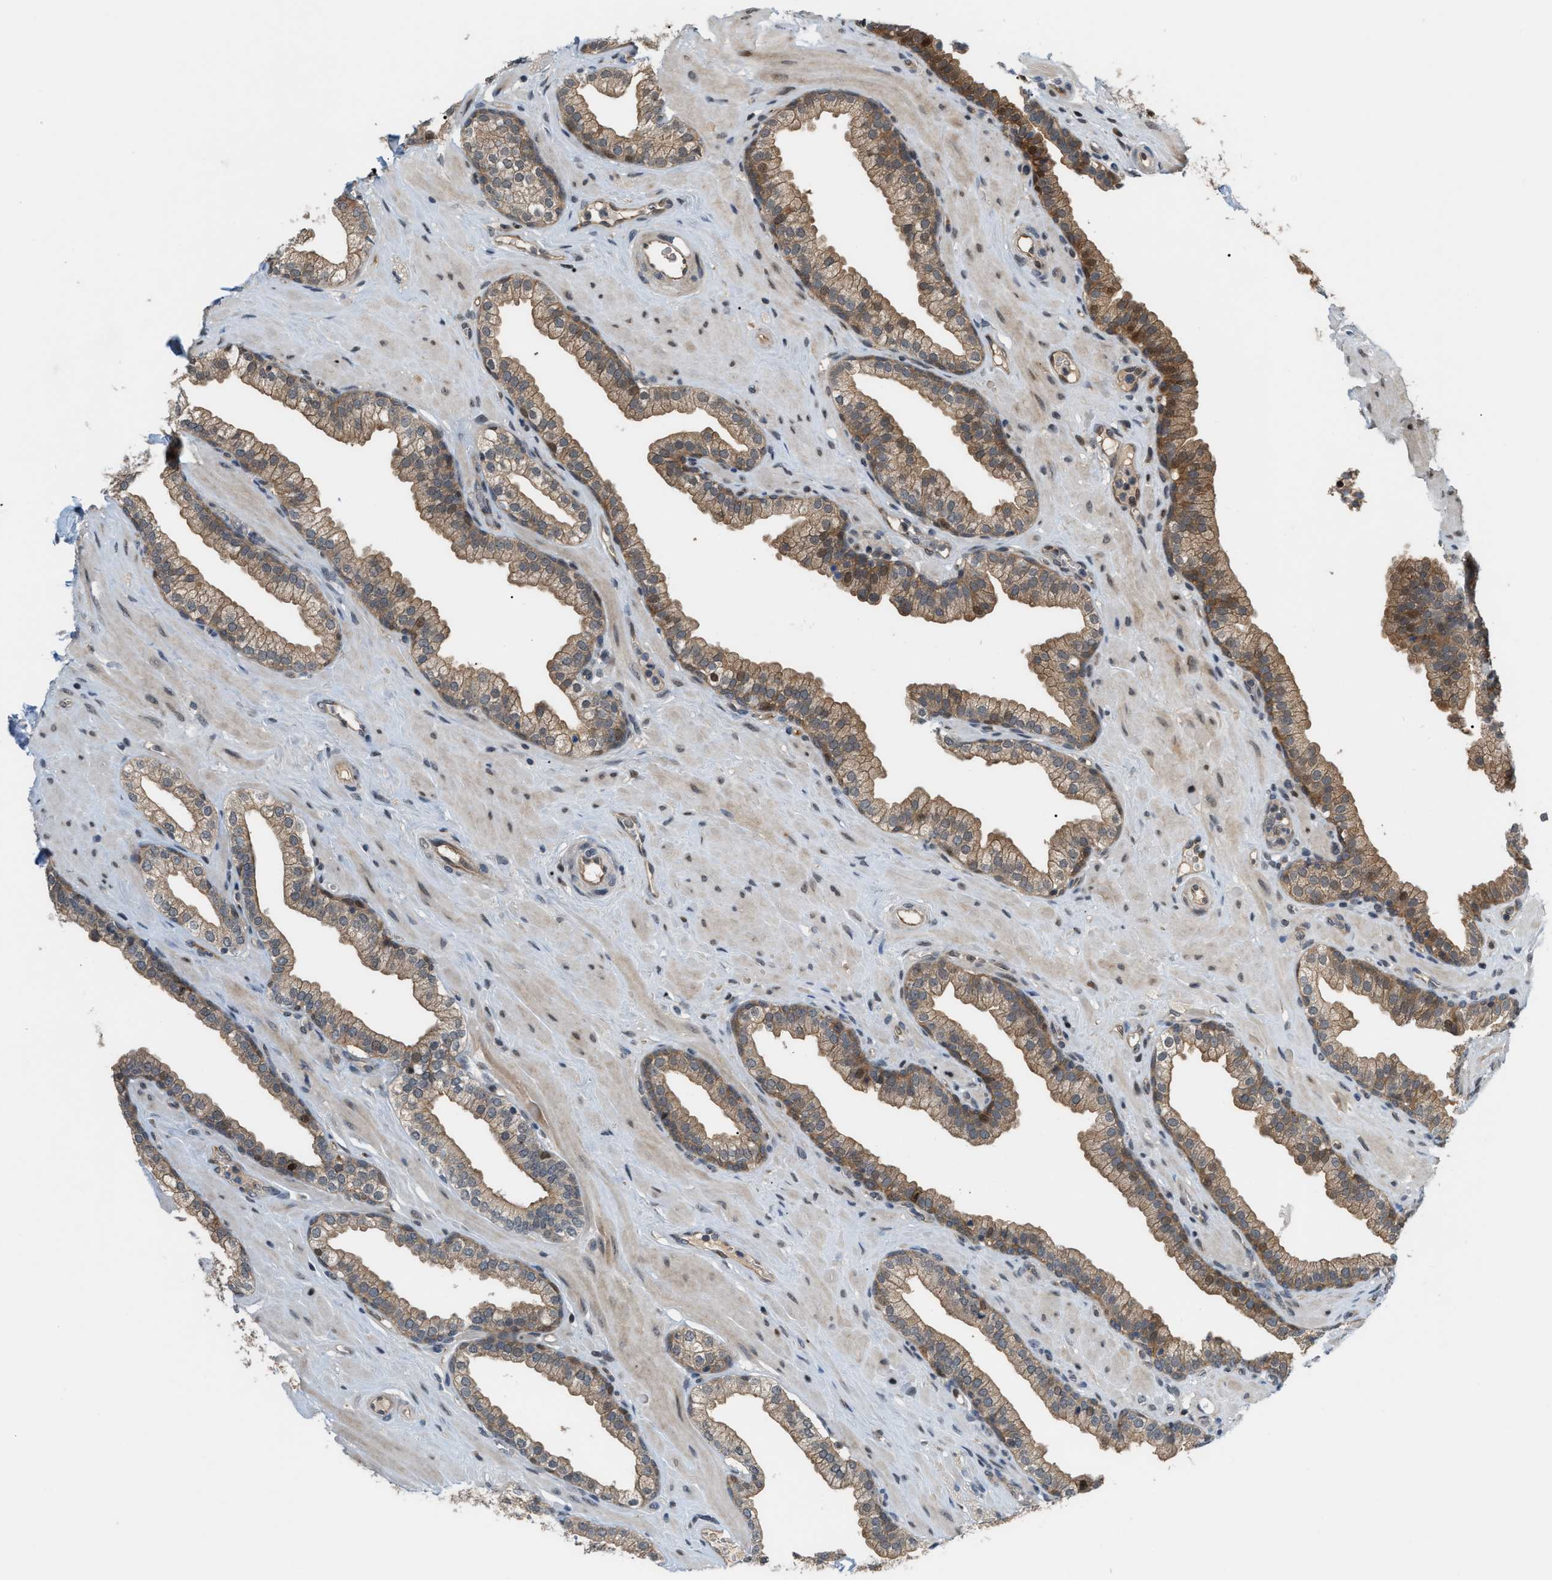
{"staining": {"intensity": "moderate", "quantity": ">75%", "location": "cytoplasmic/membranous,nuclear"}, "tissue": "prostate", "cell_type": "Glandular cells", "image_type": "normal", "snomed": [{"axis": "morphology", "description": "Normal tissue, NOS"}, {"axis": "morphology", "description": "Urothelial carcinoma, Low grade"}, {"axis": "topography", "description": "Urinary bladder"}, {"axis": "topography", "description": "Prostate"}], "caption": "Immunohistochemistry (IHC) (DAB (3,3'-diaminobenzidine)) staining of normal human prostate reveals moderate cytoplasmic/membranous,nuclear protein staining in about >75% of glandular cells.", "gene": "RFFL", "patient": {"sex": "male", "age": 60}}